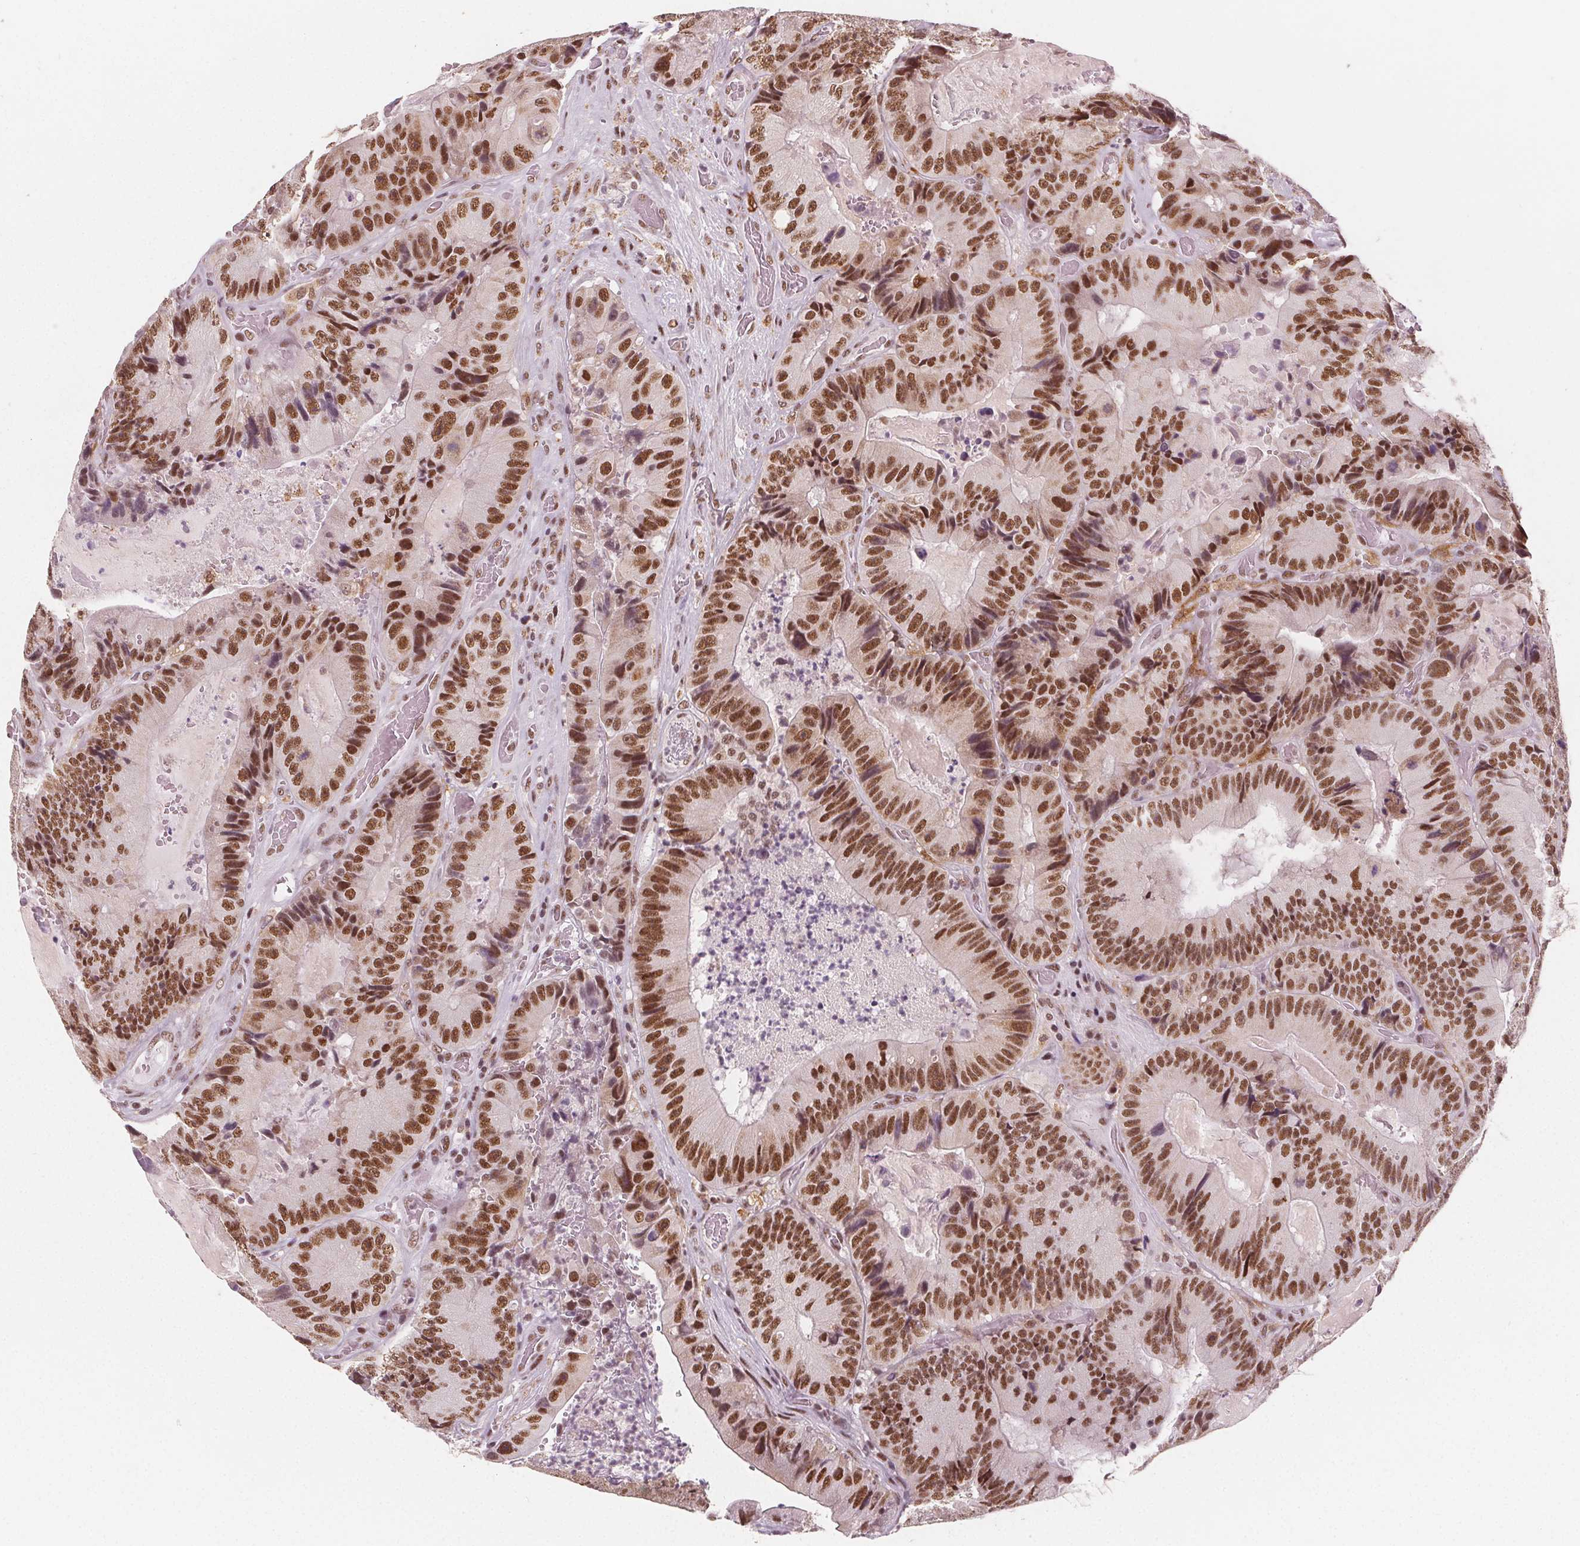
{"staining": {"intensity": "moderate", "quantity": ">75%", "location": "nuclear"}, "tissue": "colorectal cancer", "cell_type": "Tumor cells", "image_type": "cancer", "snomed": [{"axis": "morphology", "description": "Adenocarcinoma, NOS"}, {"axis": "topography", "description": "Colon"}], "caption": "Human colorectal adenocarcinoma stained with a brown dye displays moderate nuclear positive expression in about >75% of tumor cells.", "gene": "DPM2", "patient": {"sex": "female", "age": 86}}